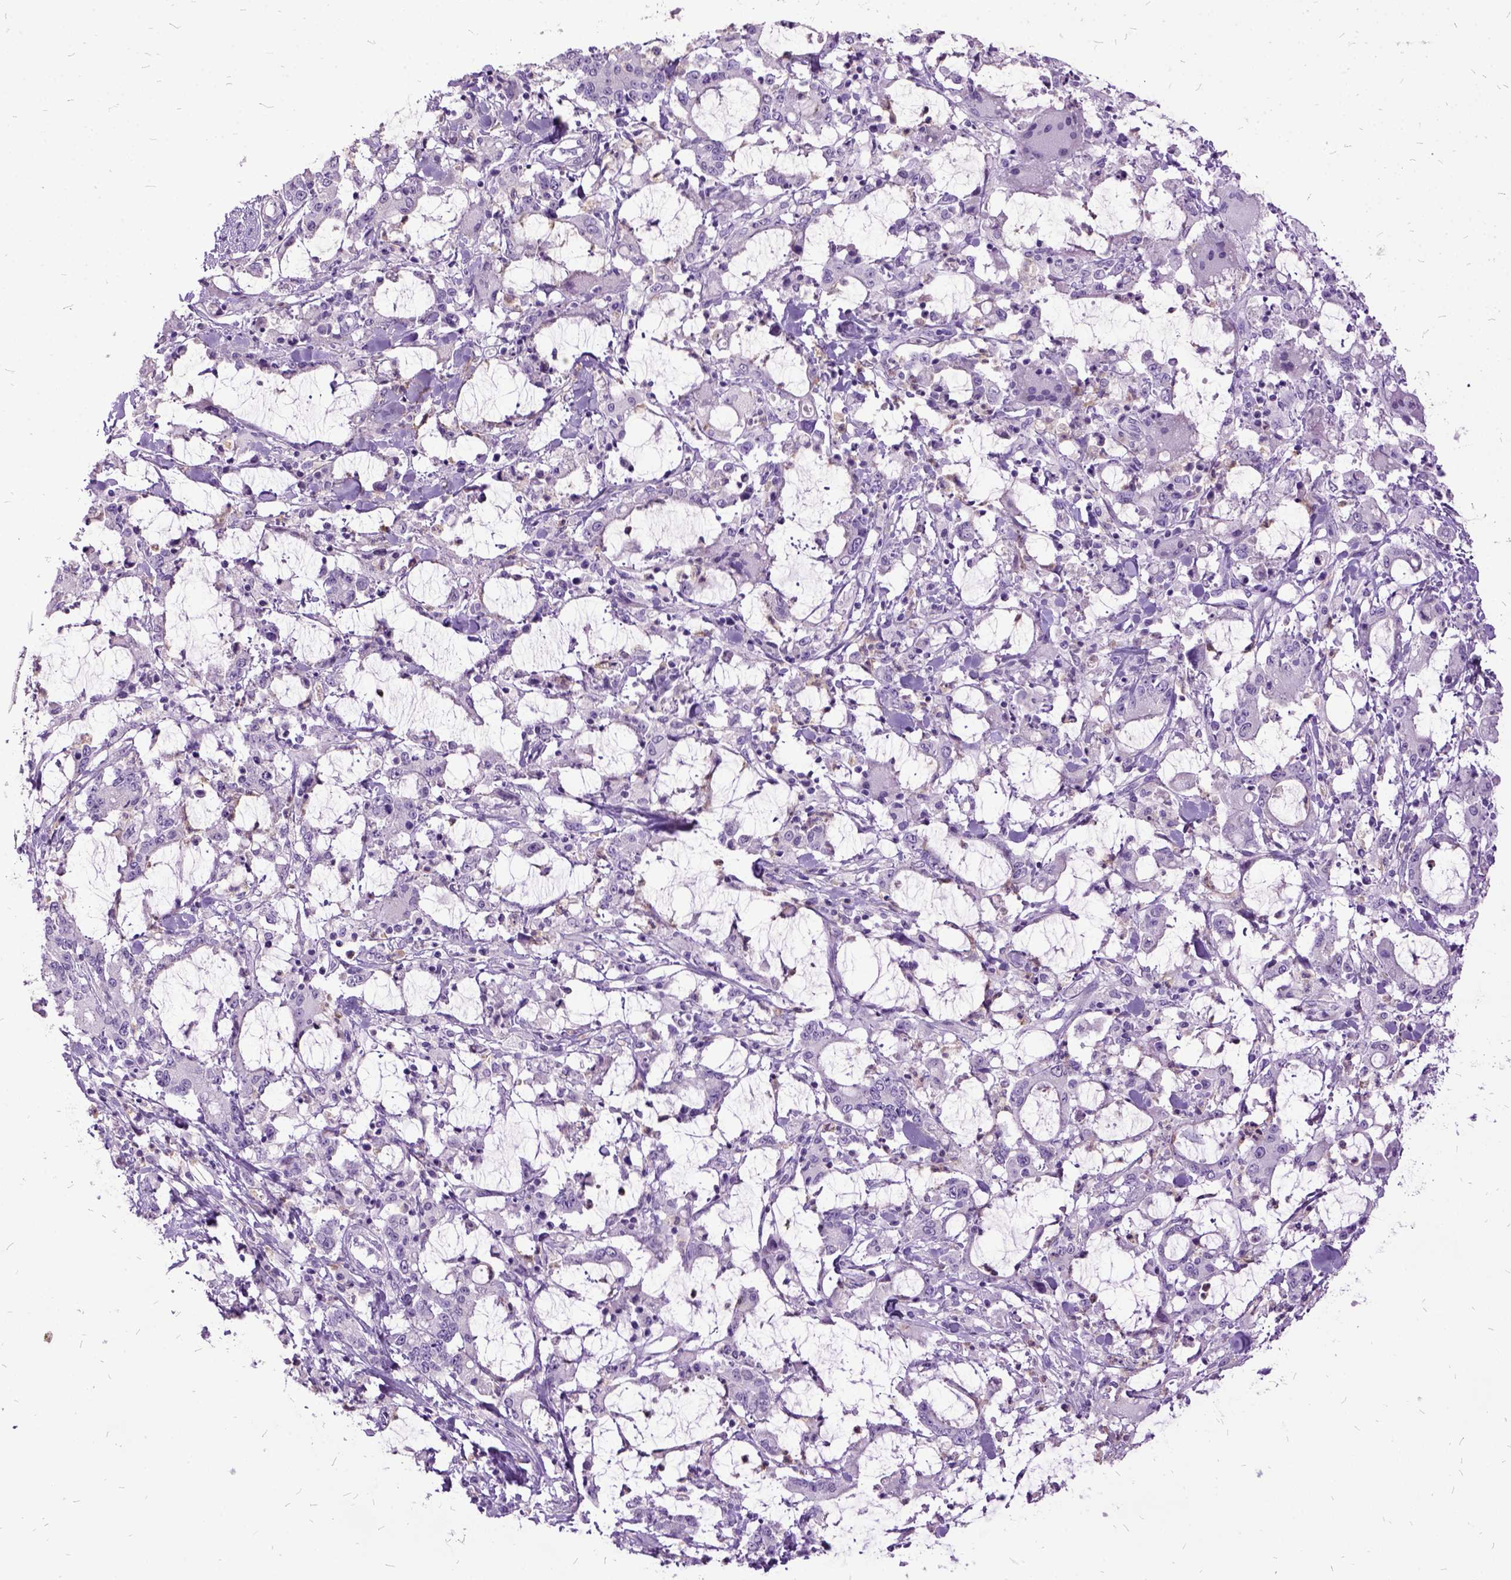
{"staining": {"intensity": "negative", "quantity": "none", "location": "none"}, "tissue": "stomach cancer", "cell_type": "Tumor cells", "image_type": "cancer", "snomed": [{"axis": "morphology", "description": "Adenocarcinoma, NOS"}, {"axis": "topography", "description": "Stomach, upper"}], "caption": "Stomach cancer (adenocarcinoma) was stained to show a protein in brown. There is no significant positivity in tumor cells.", "gene": "MME", "patient": {"sex": "male", "age": 68}}